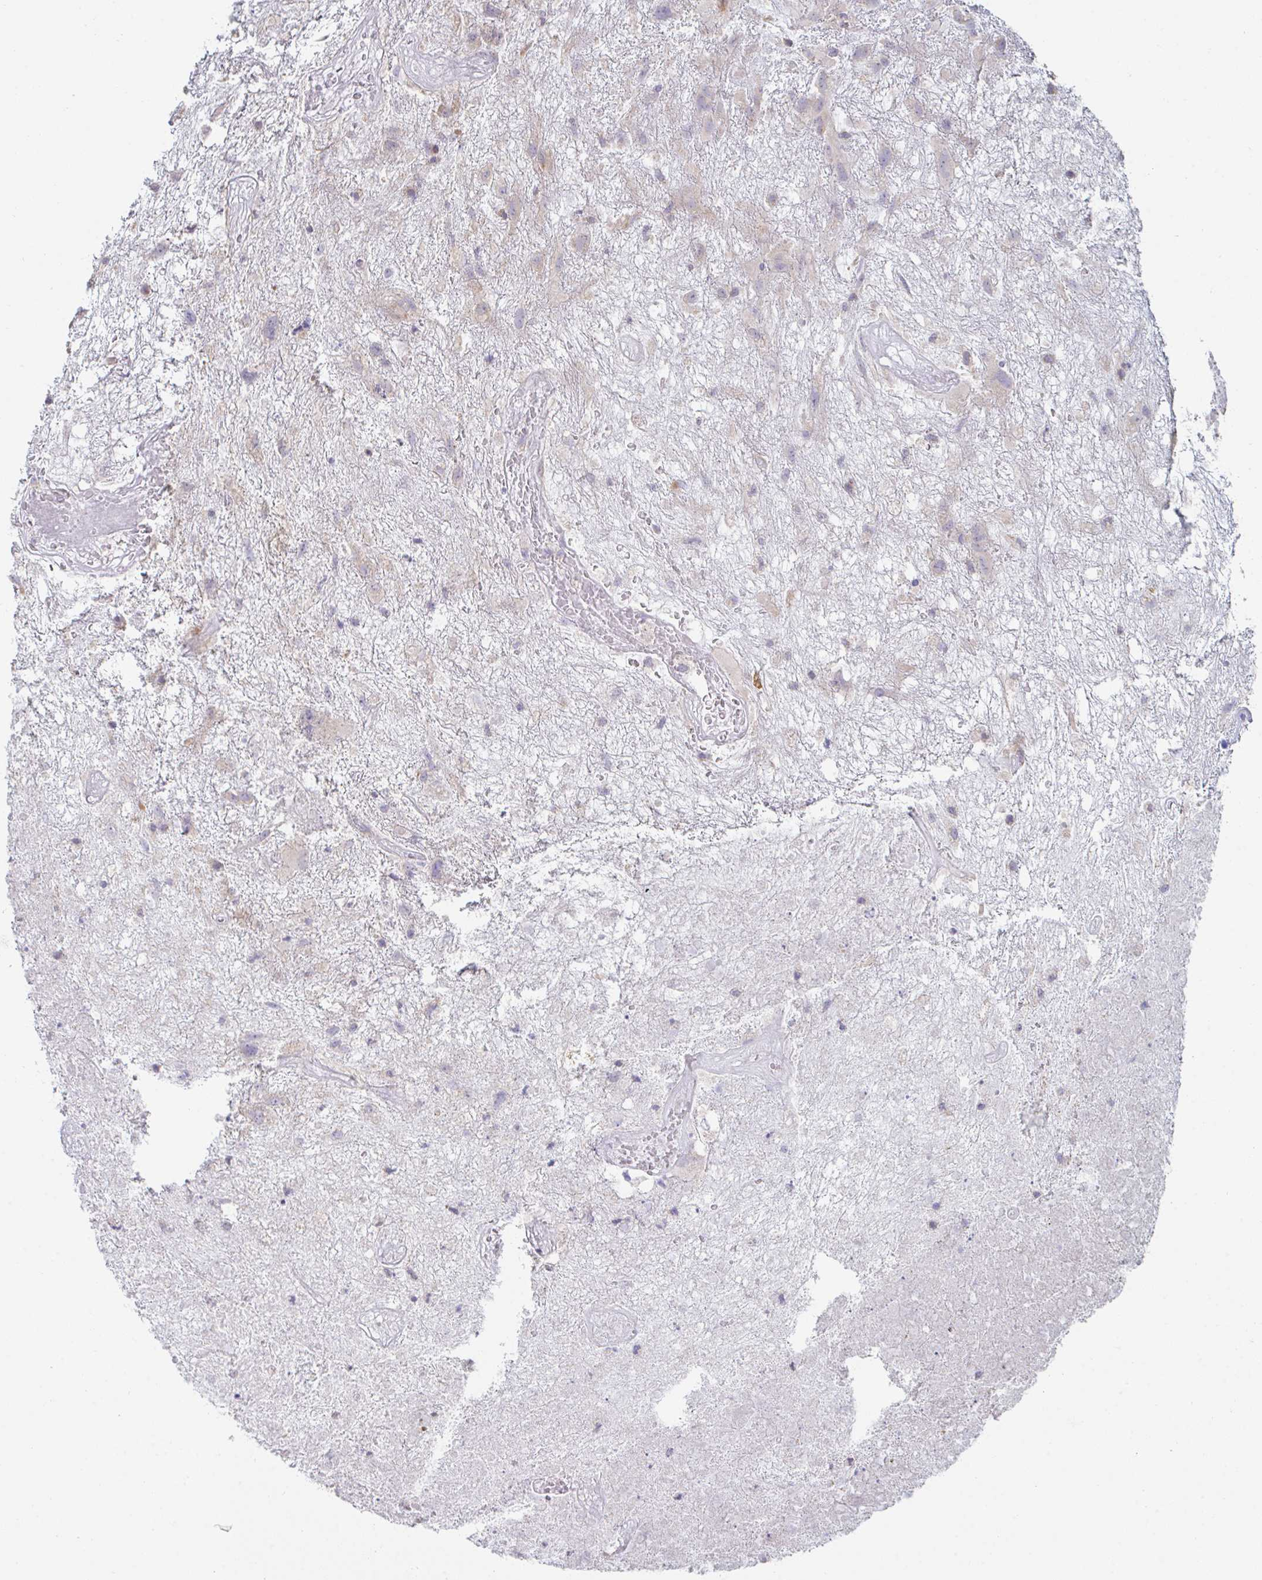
{"staining": {"intensity": "weak", "quantity": "<25%", "location": "cytoplasmic/membranous"}, "tissue": "glioma", "cell_type": "Tumor cells", "image_type": "cancer", "snomed": [{"axis": "morphology", "description": "Glioma, malignant, High grade"}, {"axis": "topography", "description": "Brain"}], "caption": "Human high-grade glioma (malignant) stained for a protein using immunohistochemistry shows no positivity in tumor cells.", "gene": "NDUFA7", "patient": {"sex": "male", "age": 46}}